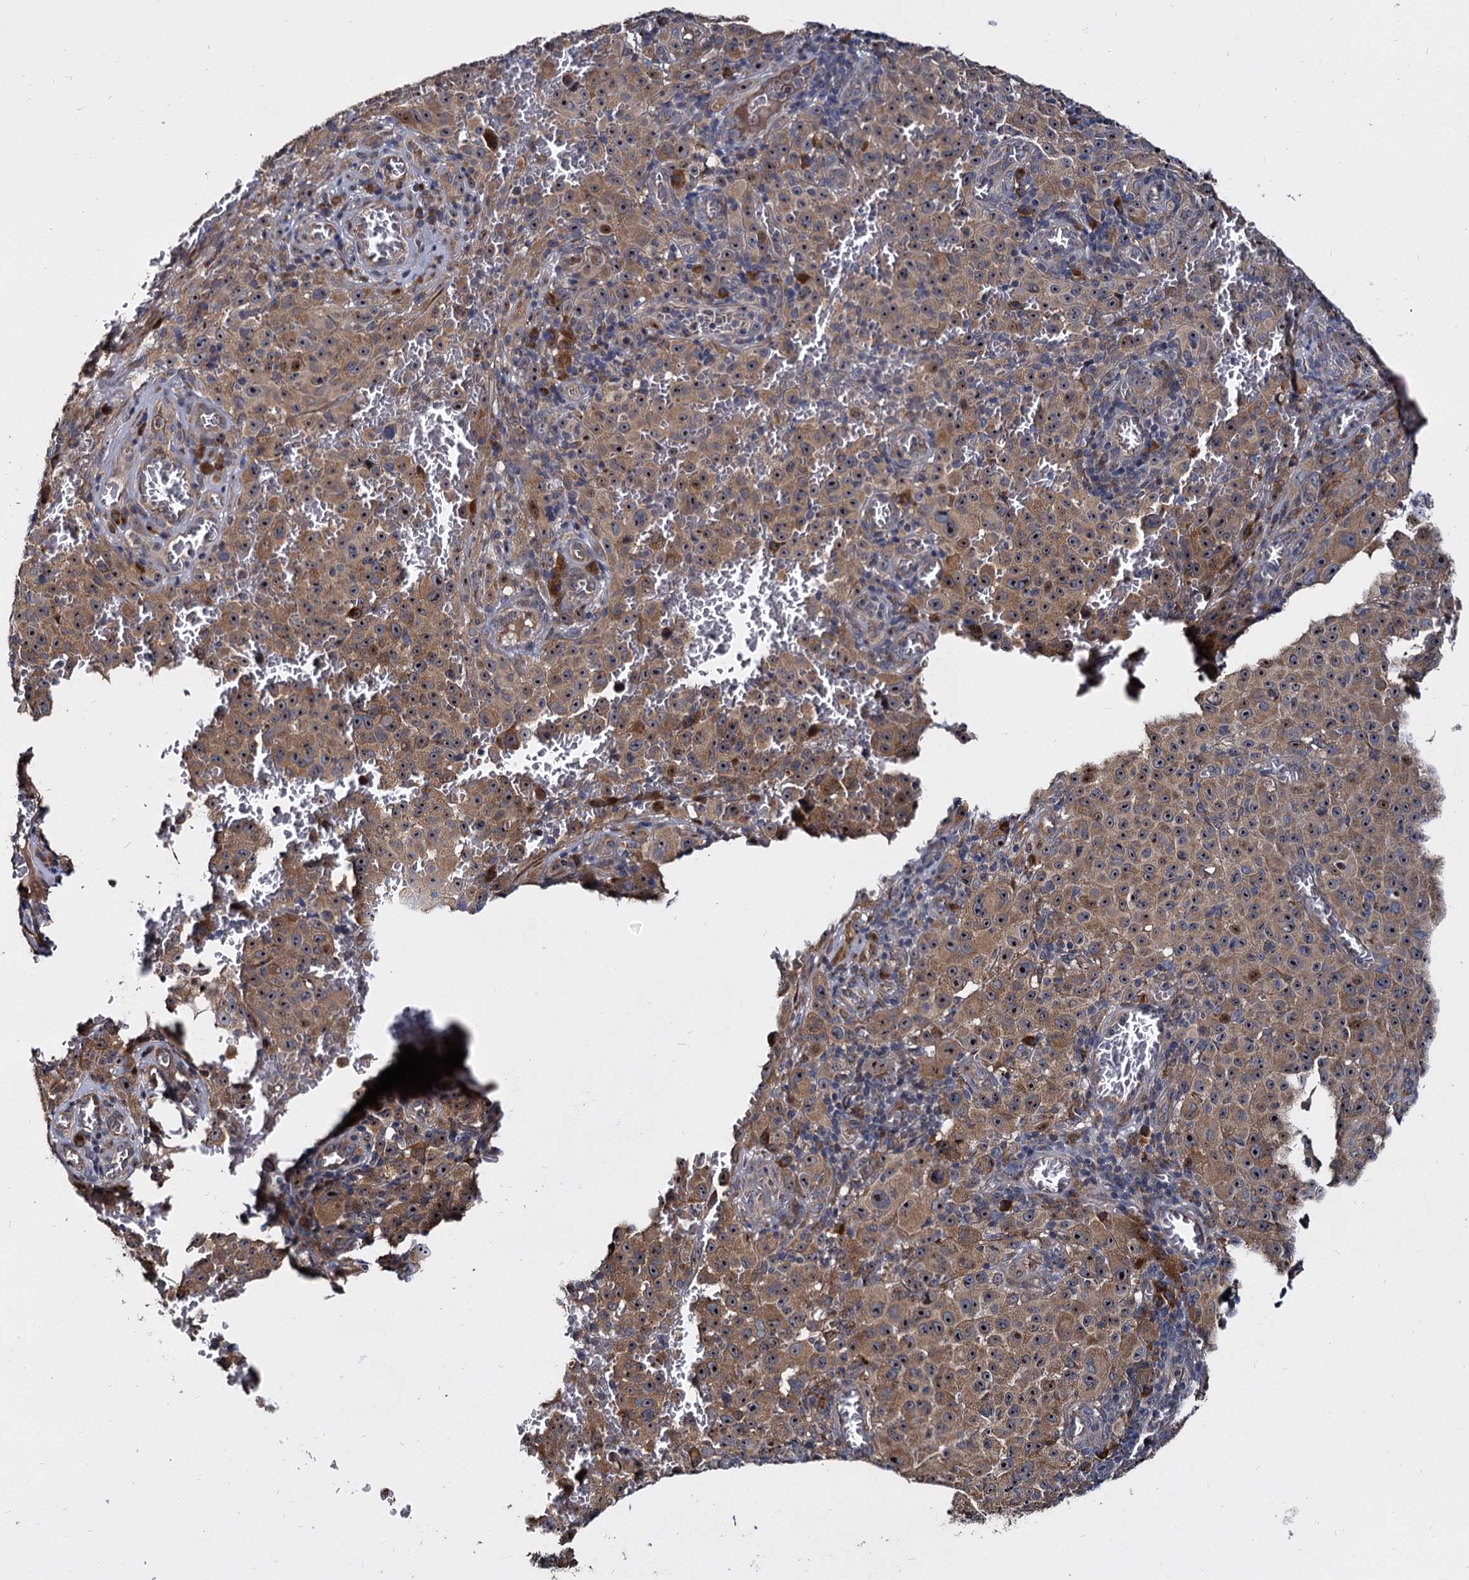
{"staining": {"intensity": "moderate", "quantity": ">75%", "location": "cytoplasmic/membranous,nuclear"}, "tissue": "melanoma", "cell_type": "Tumor cells", "image_type": "cancer", "snomed": [{"axis": "morphology", "description": "Malignant melanoma, NOS"}, {"axis": "topography", "description": "Skin"}], "caption": "The micrograph shows immunohistochemical staining of melanoma. There is moderate cytoplasmic/membranous and nuclear positivity is appreciated in approximately >75% of tumor cells.", "gene": "WWC3", "patient": {"sex": "female", "age": 82}}